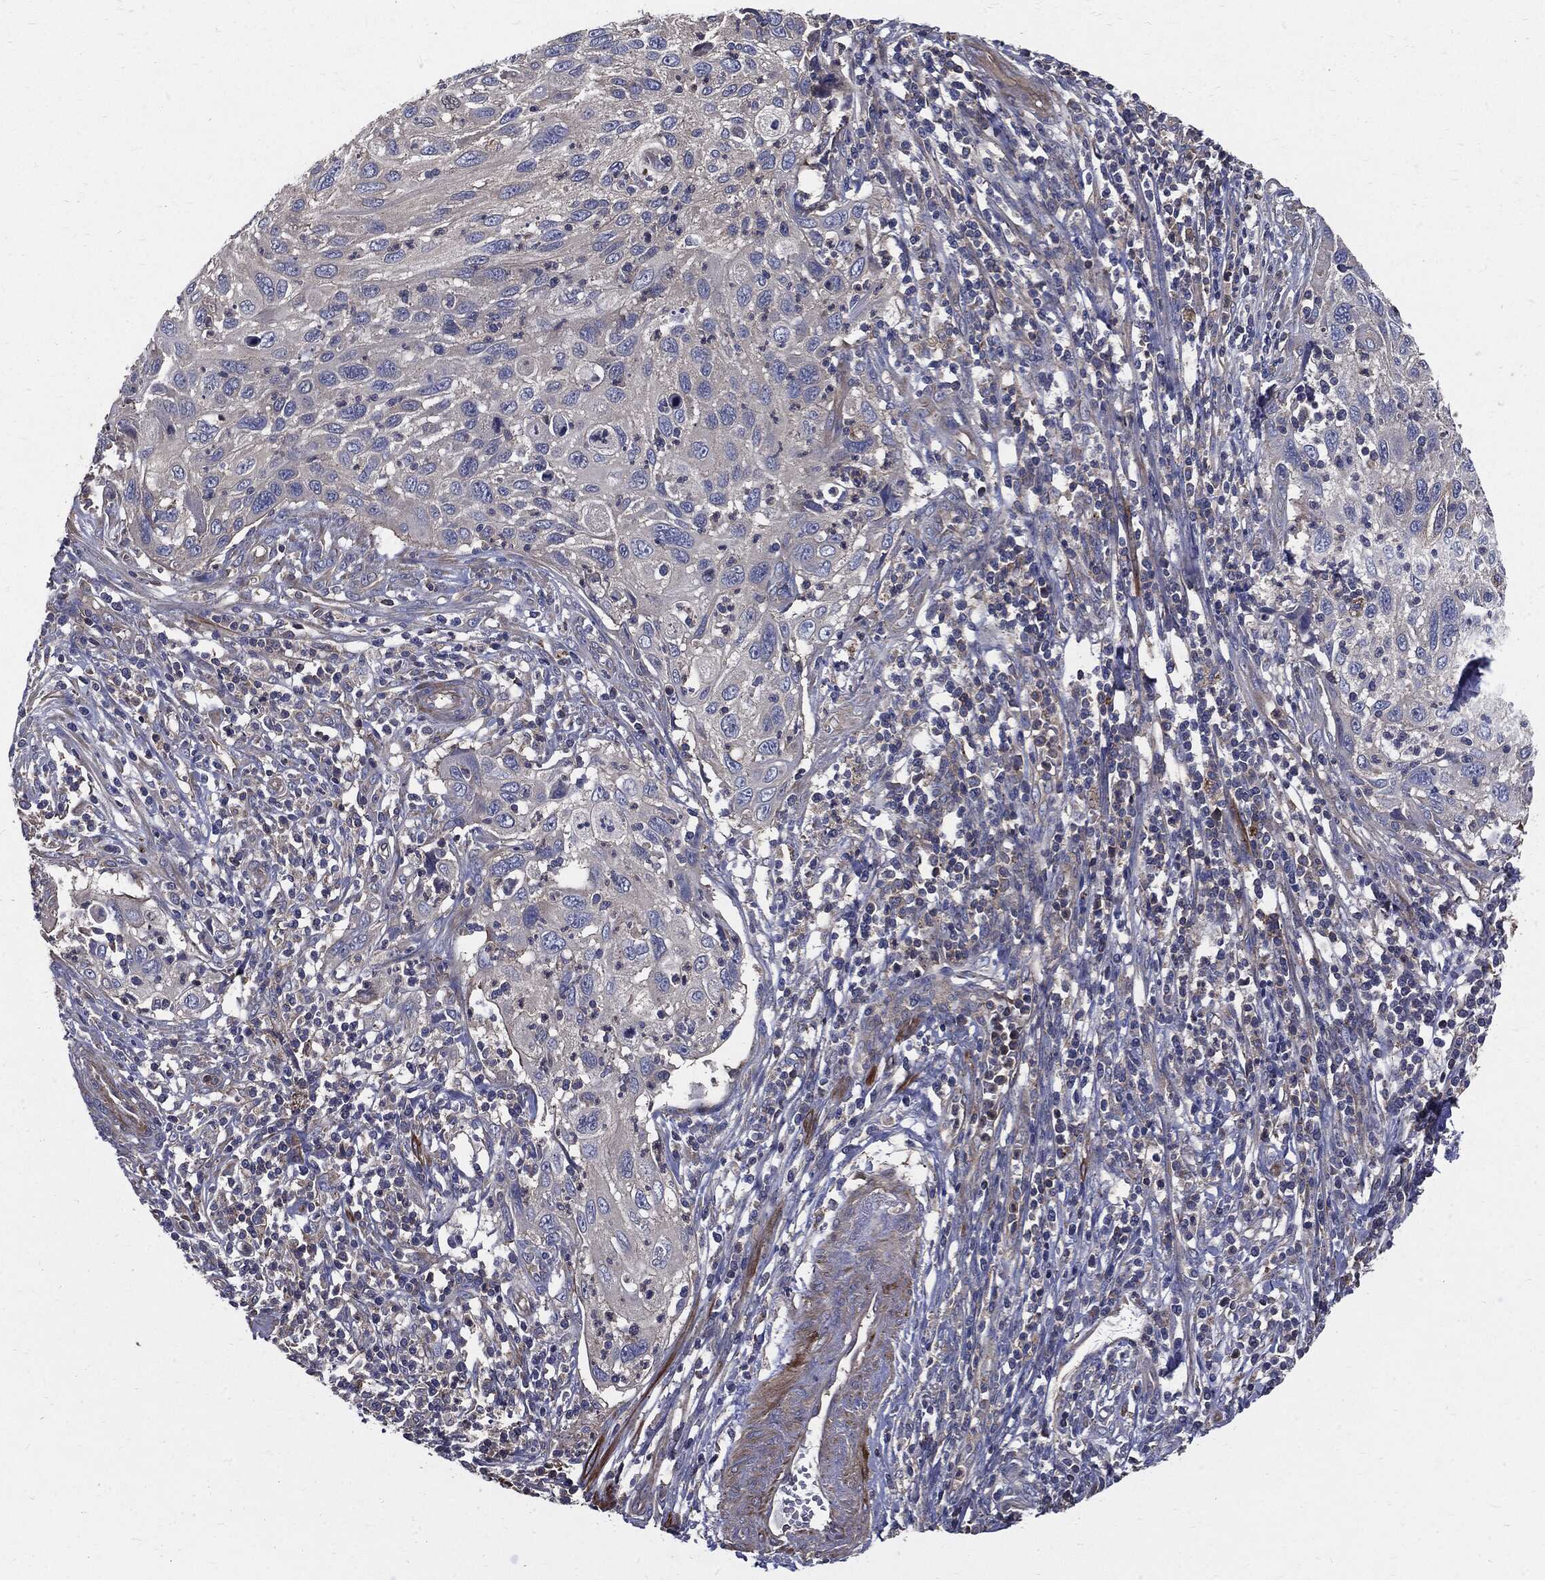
{"staining": {"intensity": "negative", "quantity": "none", "location": "none"}, "tissue": "cervical cancer", "cell_type": "Tumor cells", "image_type": "cancer", "snomed": [{"axis": "morphology", "description": "Squamous cell carcinoma, NOS"}, {"axis": "topography", "description": "Cervix"}], "caption": "Immunohistochemistry (IHC) of cervical cancer reveals no positivity in tumor cells.", "gene": "PDCD6IP", "patient": {"sex": "female", "age": 70}}